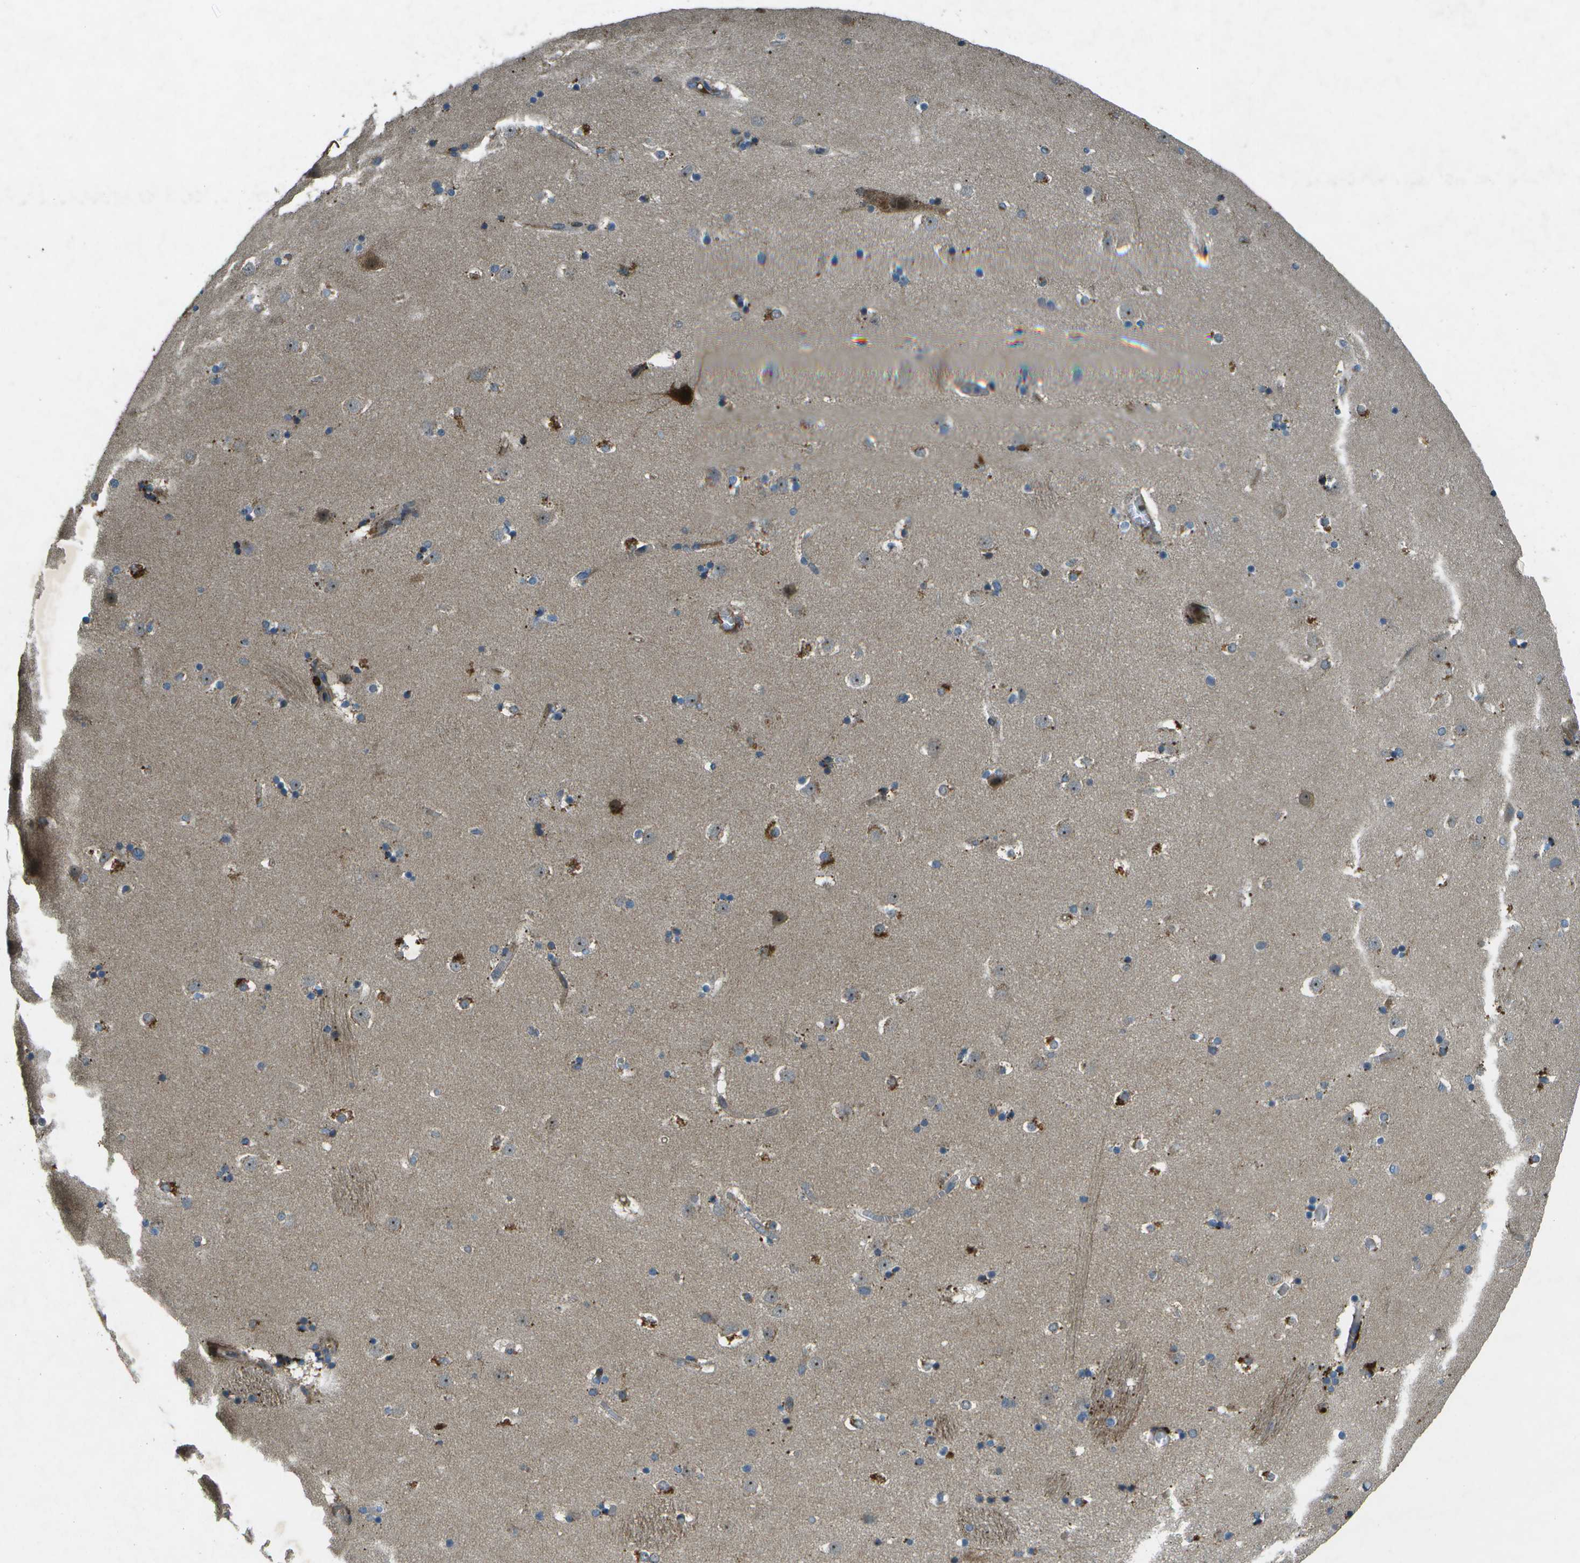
{"staining": {"intensity": "strong", "quantity": "25%-75%", "location": "cytoplasmic/membranous"}, "tissue": "caudate", "cell_type": "Glial cells", "image_type": "normal", "snomed": [{"axis": "morphology", "description": "Normal tissue, NOS"}, {"axis": "topography", "description": "Lateral ventricle wall"}], "caption": "This micrograph shows benign caudate stained with IHC to label a protein in brown. The cytoplasmic/membranous of glial cells show strong positivity for the protein. Nuclei are counter-stained blue.", "gene": "PXYLP1", "patient": {"sex": "male", "age": 45}}